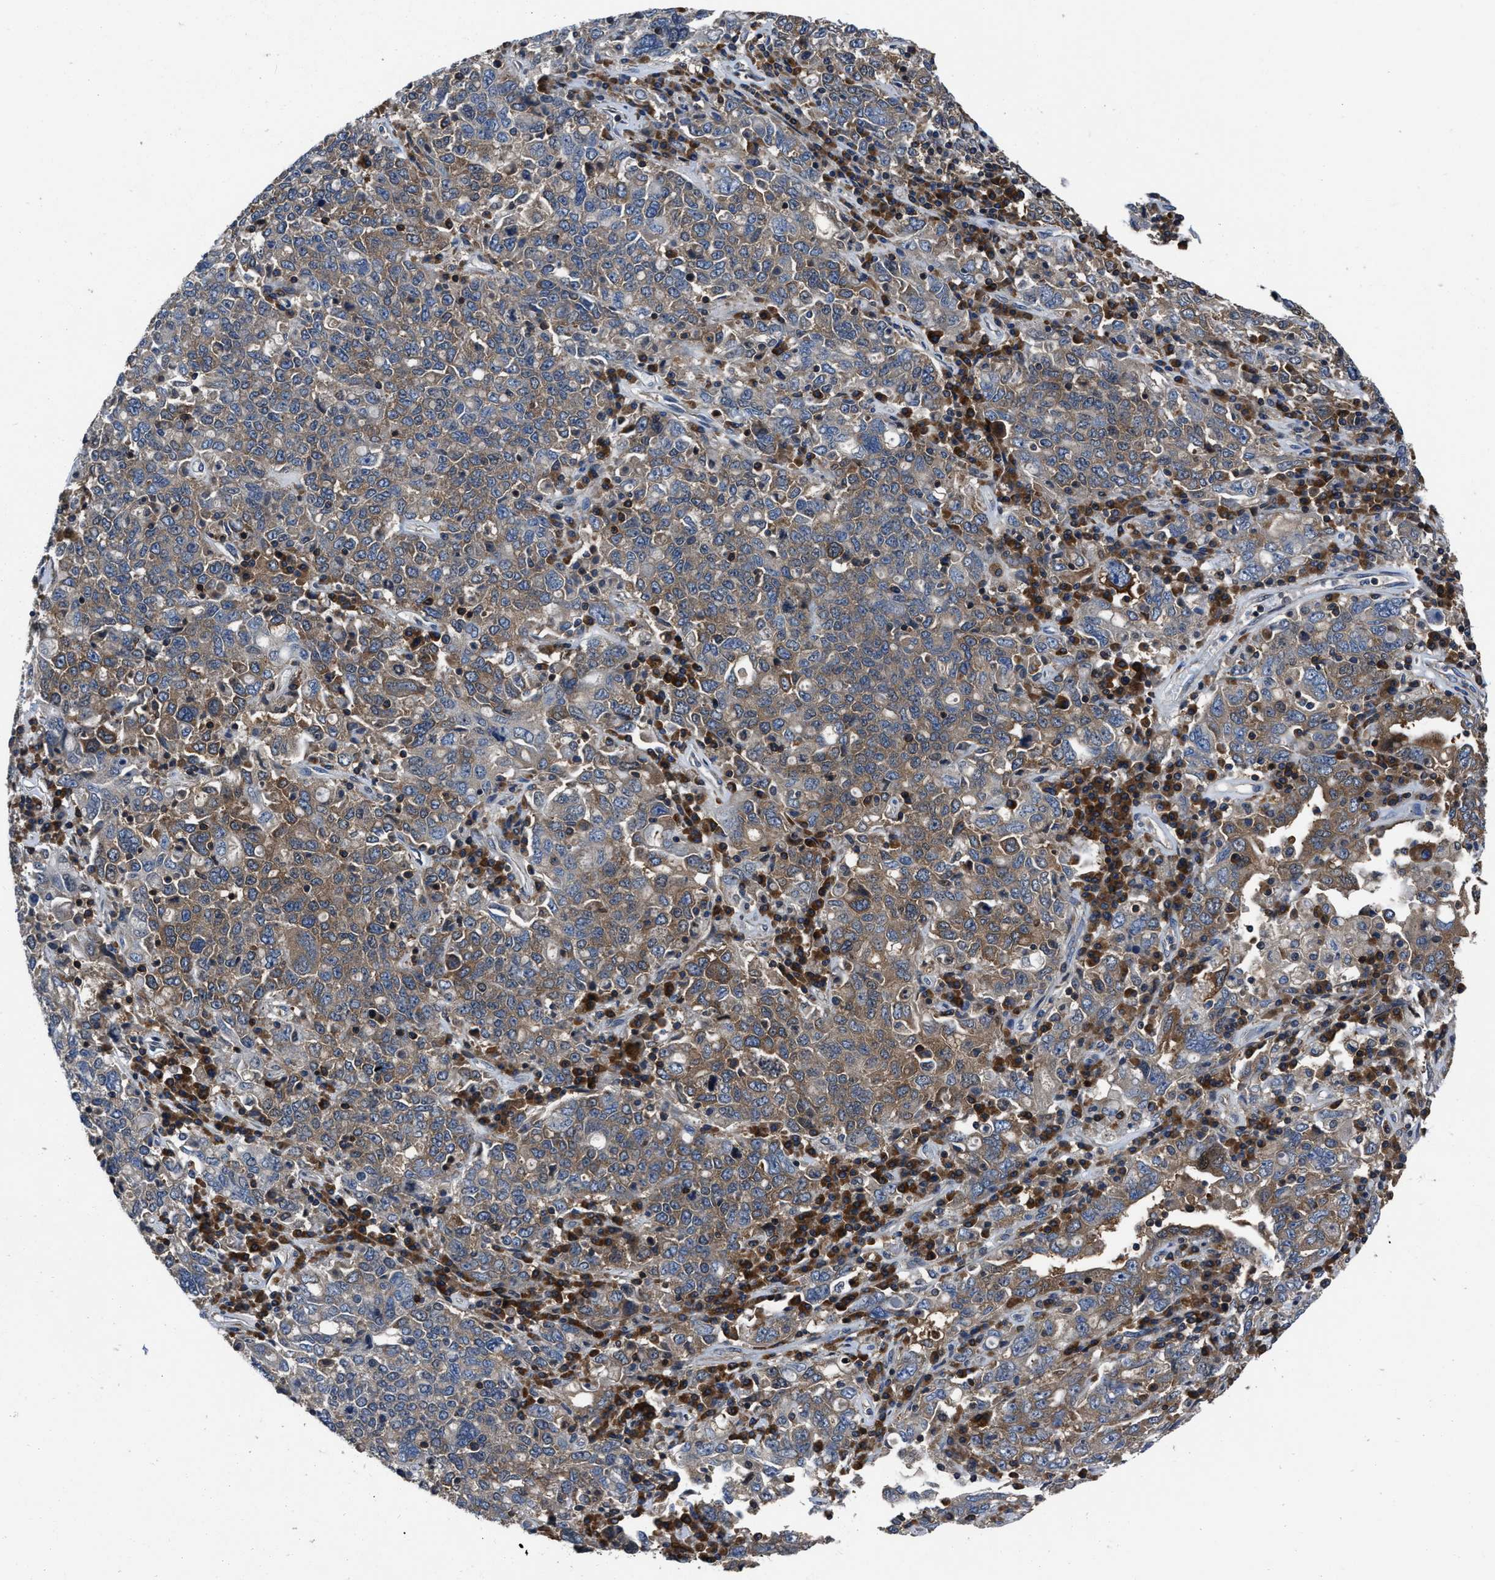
{"staining": {"intensity": "moderate", "quantity": ">75%", "location": "cytoplasmic/membranous"}, "tissue": "ovarian cancer", "cell_type": "Tumor cells", "image_type": "cancer", "snomed": [{"axis": "morphology", "description": "Carcinoma, endometroid"}, {"axis": "topography", "description": "Ovary"}], "caption": "The micrograph demonstrates a brown stain indicating the presence of a protein in the cytoplasmic/membranous of tumor cells in endometroid carcinoma (ovarian).", "gene": "YARS1", "patient": {"sex": "female", "age": 62}}